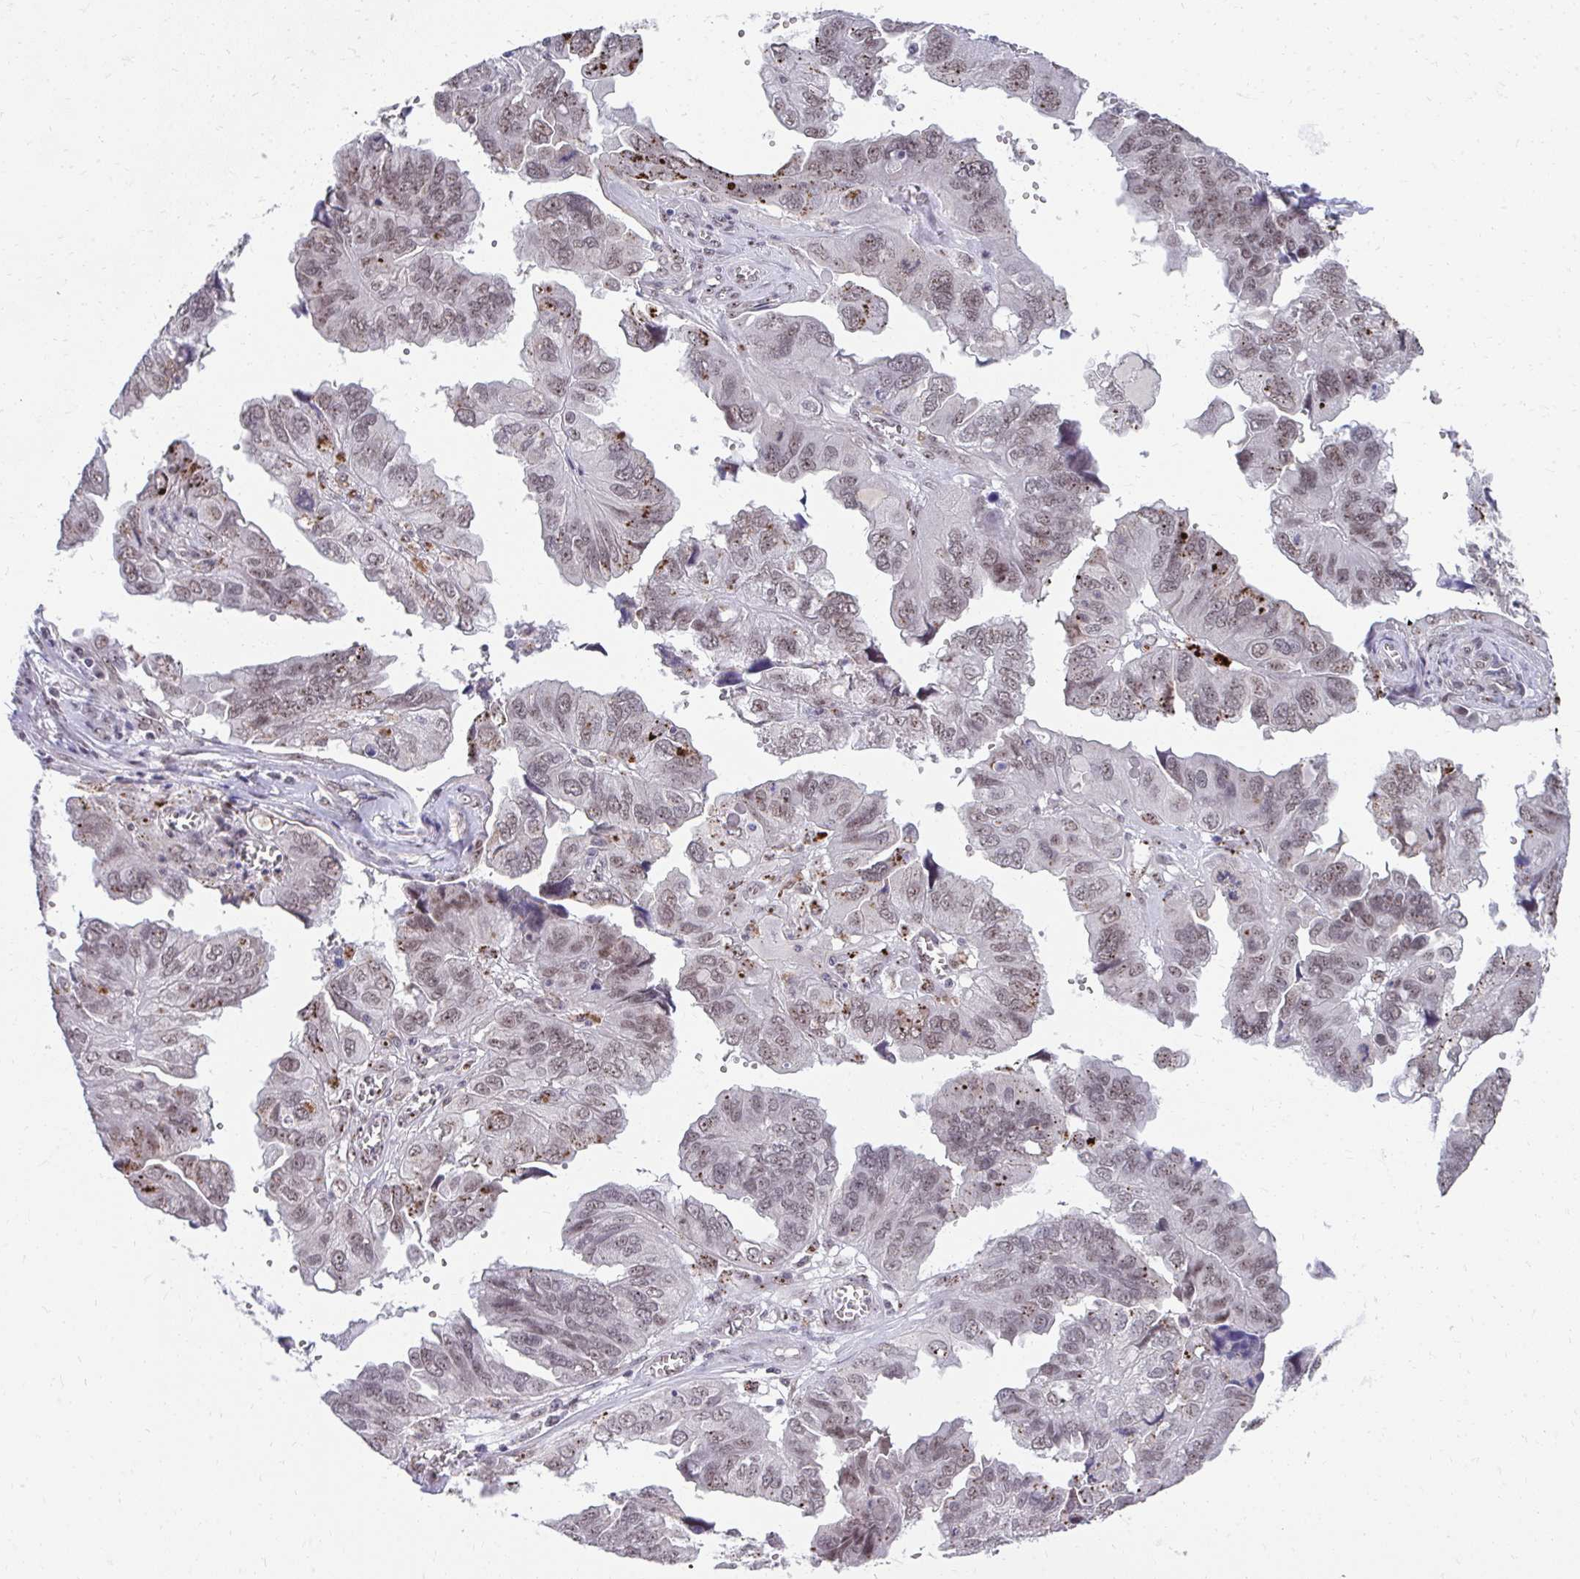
{"staining": {"intensity": "weak", "quantity": ">75%", "location": "nuclear"}, "tissue": "ovarian cancer", "cell_type": "Tumor cells", "image_type": "cancer", "snomed": [{"axis": "morphology", "description": "Cystadenocarcinoma, serous, NOS"}, {"axis": "topography", "description": "Ovary"}], "caption": "Human ovarian serous cystadenocarcinoma stained with a protein marker reveals weak staining in tumor cells.", "gene": "HIRA", "patient": {"sex": "female", "age": 79}}